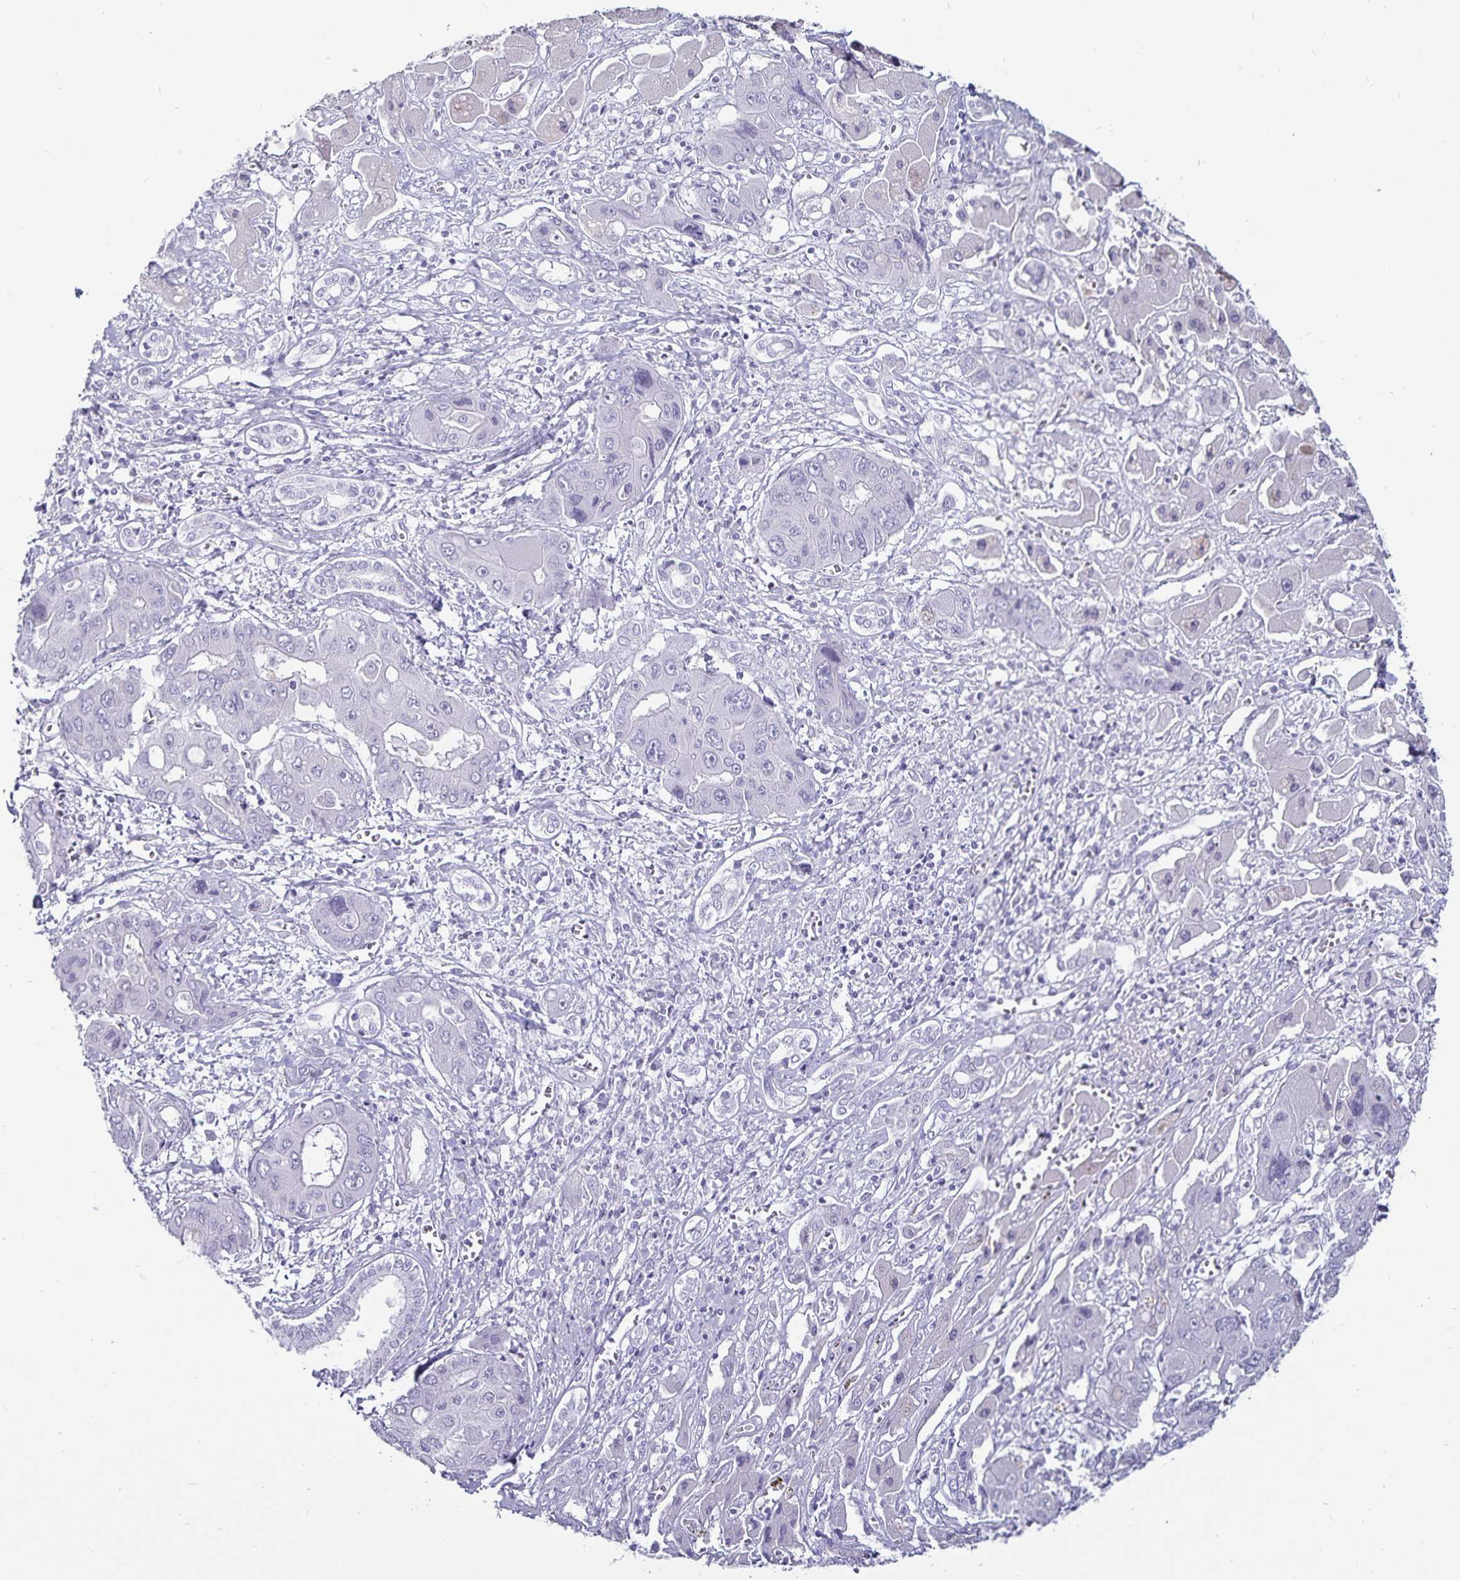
{"staining": {"intensity": "negative", "quantity": "none", "location": "none"}, "tissue": "liver cancer", "cell_type": "Tumor cells", "image_type": "cancer", "snomed": [{"axis": "morphology", "description": "Cholangiocarcinoma"}, {"axis": "topography", "description": "Liver"}], "caption": "Liver cancer (cholangiocarcinoma) stained for a protein using immunohistochemistry exhibits no staining tumor cells.", "gene": "DEFA6", "patient": {"sex": "male", "age": 67}}